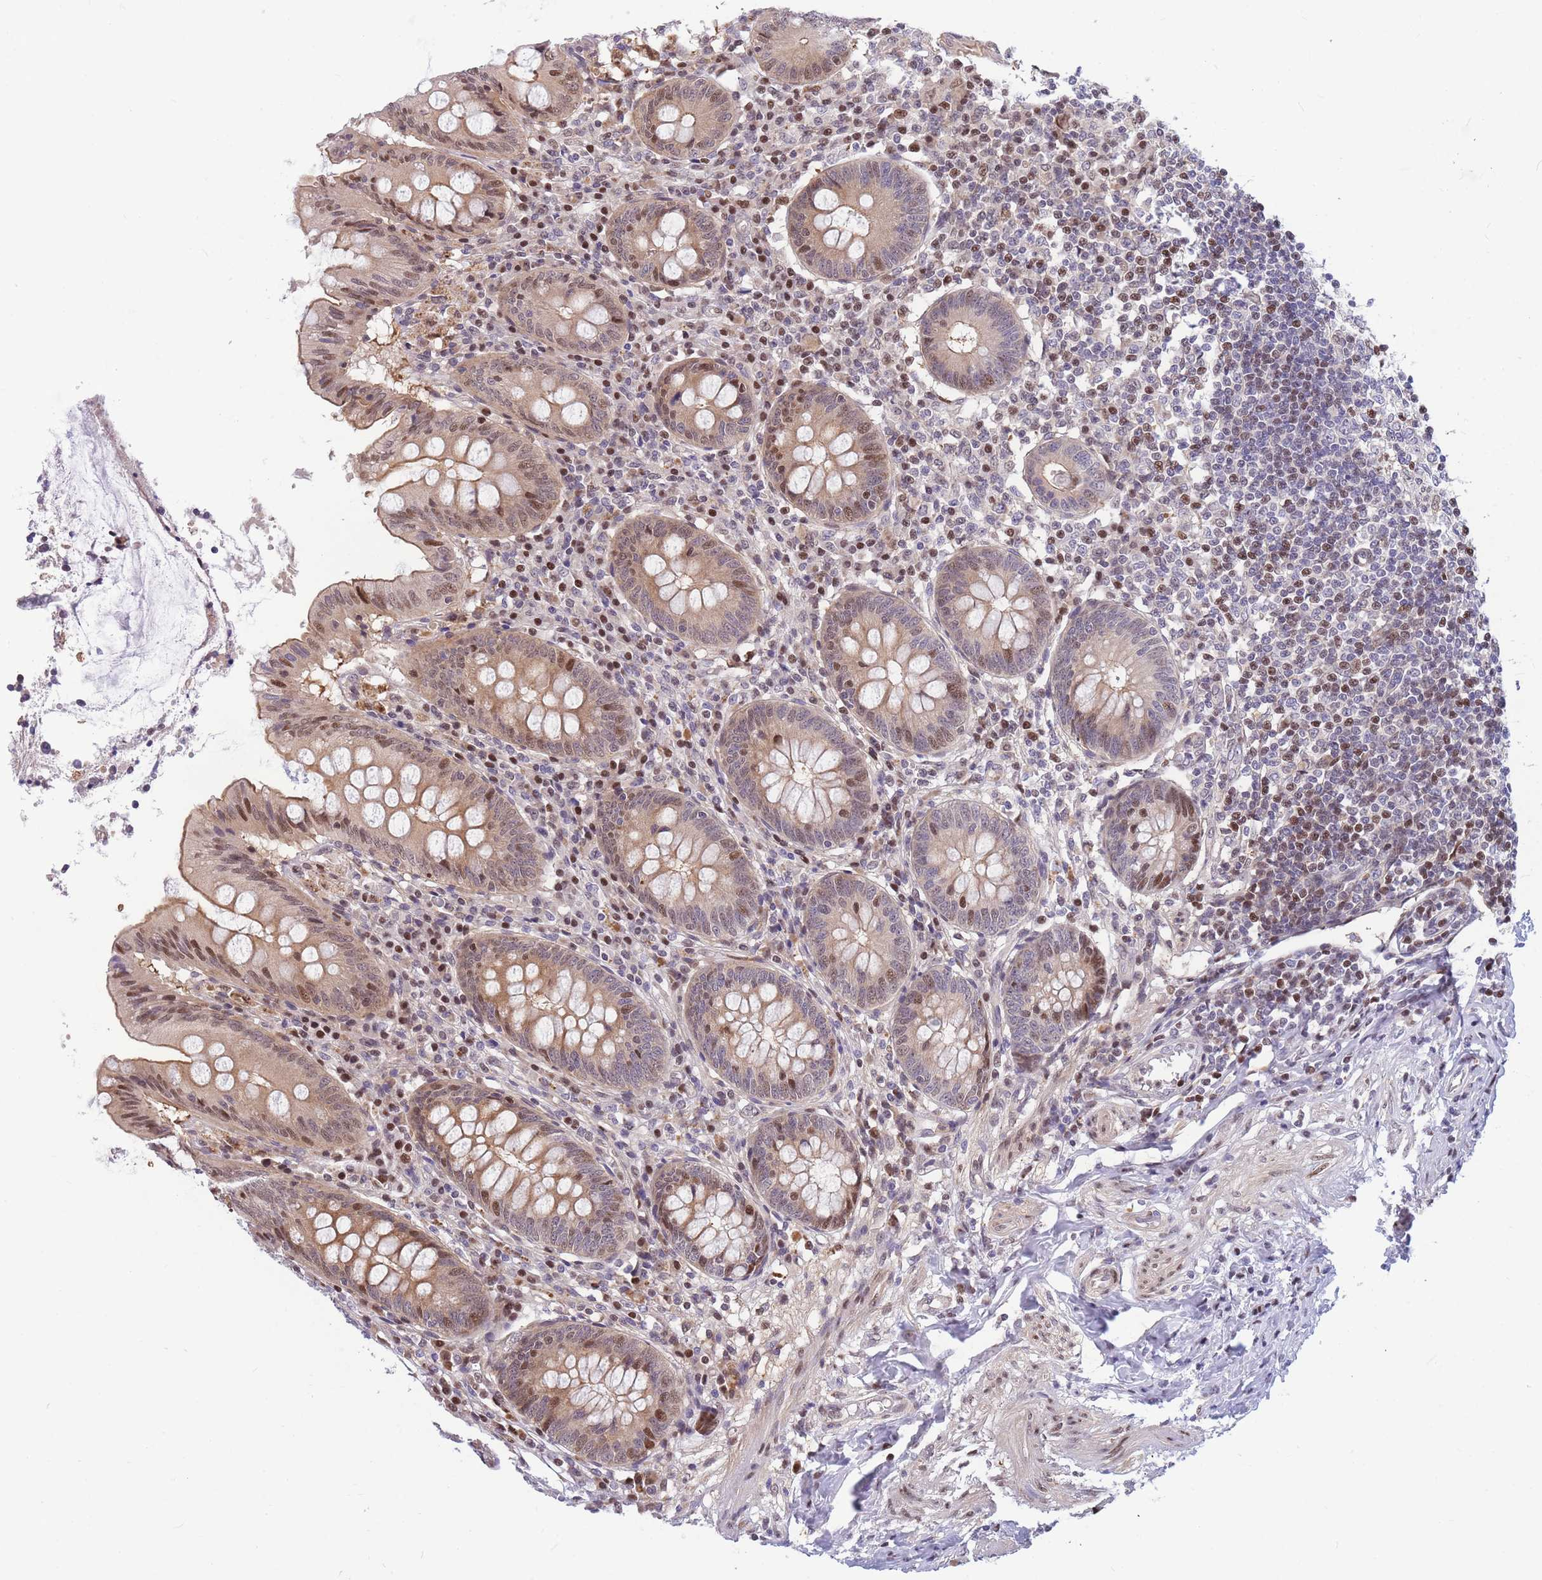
{"staining": {"intensity": "moderate", "quantity": "25%-75%", "location": "cytoplasmic/membranous,nuclear"}, "tissue": "appendix", "cell_type": "Glandular cells", "image_type": "normal", "snomed": [{"axis": "morphology", "description": "Normal tissue, NOS"}, {"axis": "topography", "description": "Appendix"}], "caption": "A high-resolution photomicrograph shows immunohistochemistry staining of unremarkable appendix, which exhibits moderate cytoplasmic/membranous,nuclear staining in about 25%-75% of glandular cells.", "gene": "CRACD", "patient": {"sex": "female", "age": 54}}